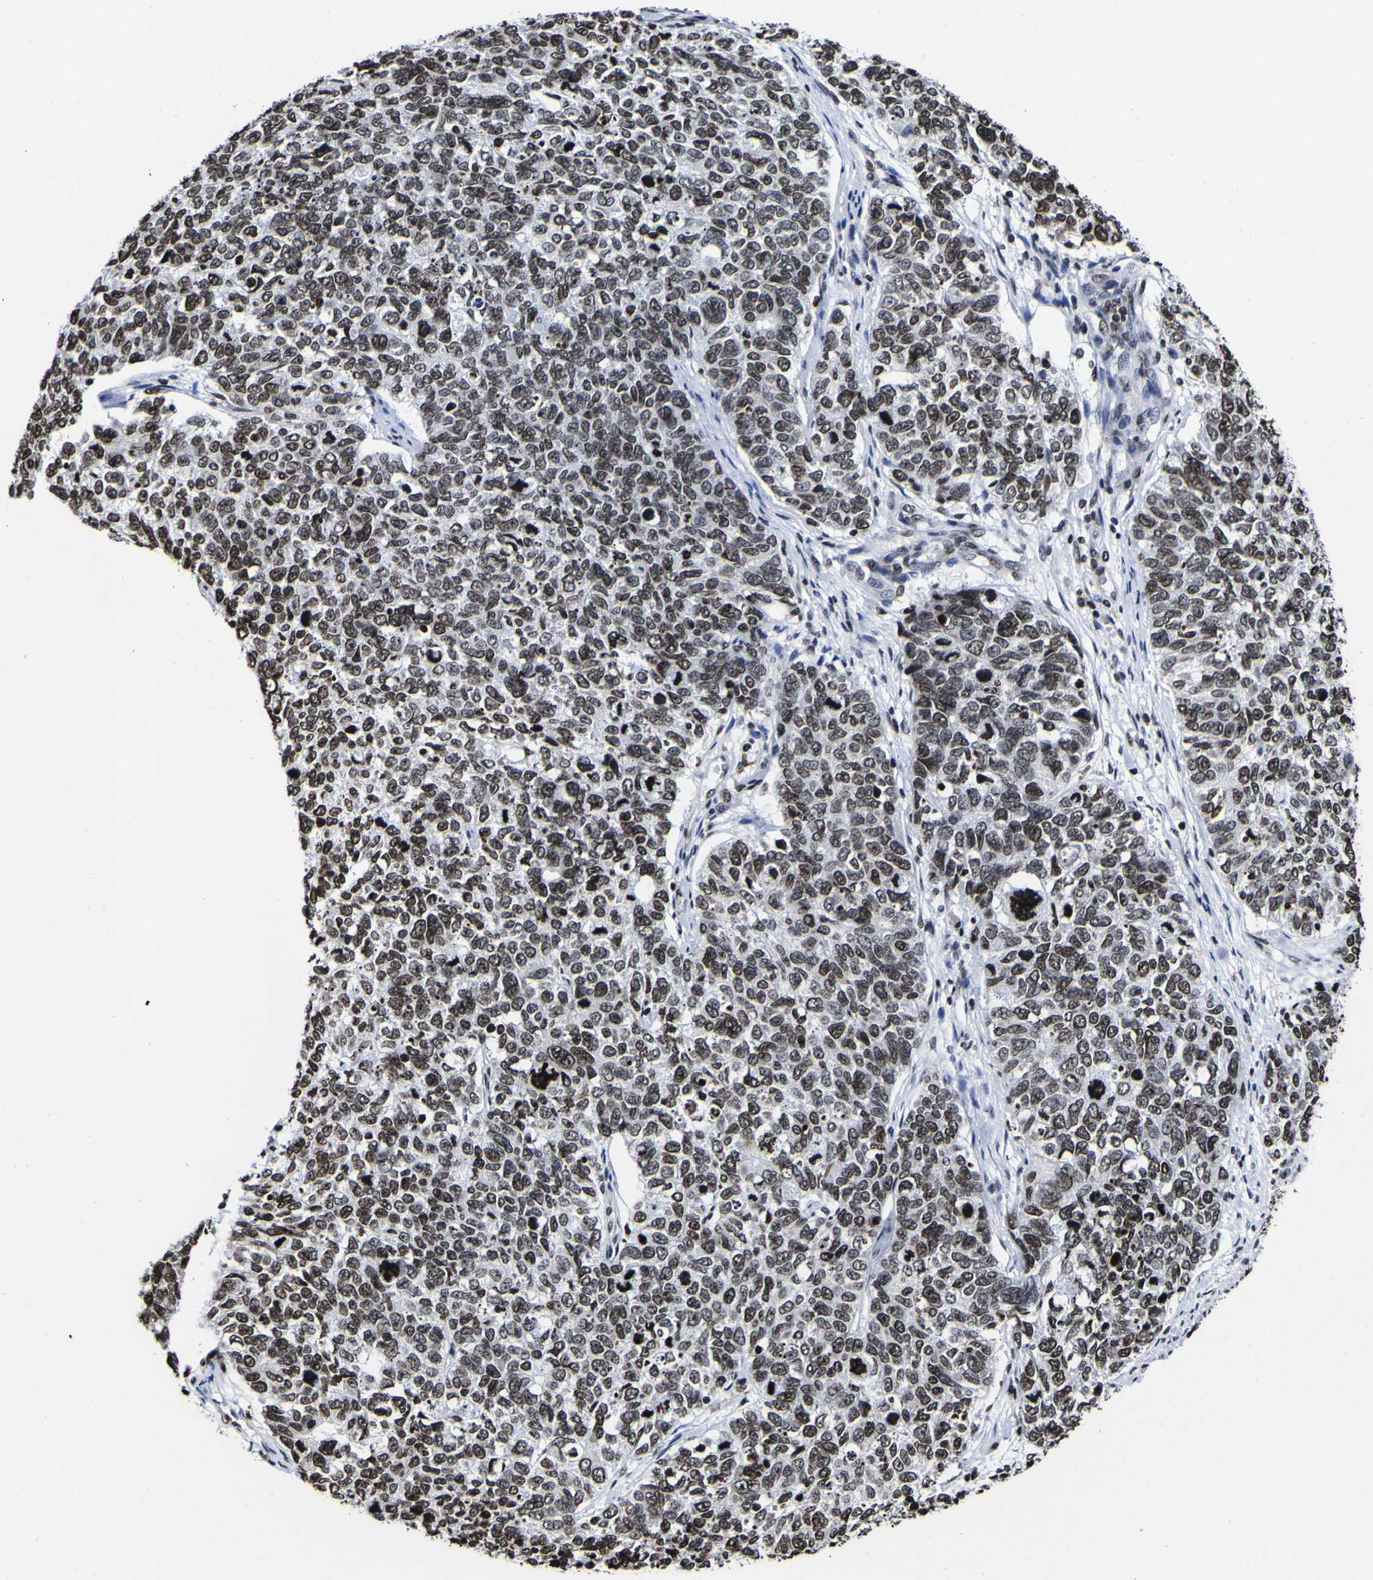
{"staining": {"intensity": "strong", "quantity": ">75%", "location": "nuclear"}, "tissue": "cervical cancer", "cell_type": "Tumor cells", "image_type": "cancer", "snomed": [{"axis": "morphology", "description": "Squamous cell carcinoma, NOS"}, {"axis": "topography", "description": "Cervix"}], "caption": "This micrograph demonstrates immunohistochemistry (IHC) staining of cervical squamous cell carcinoma, with high strong nuclear staining in about >75% of tumor cells.", "gene": "PIAS1", "patient": {"sex": "female", "age": 63}}